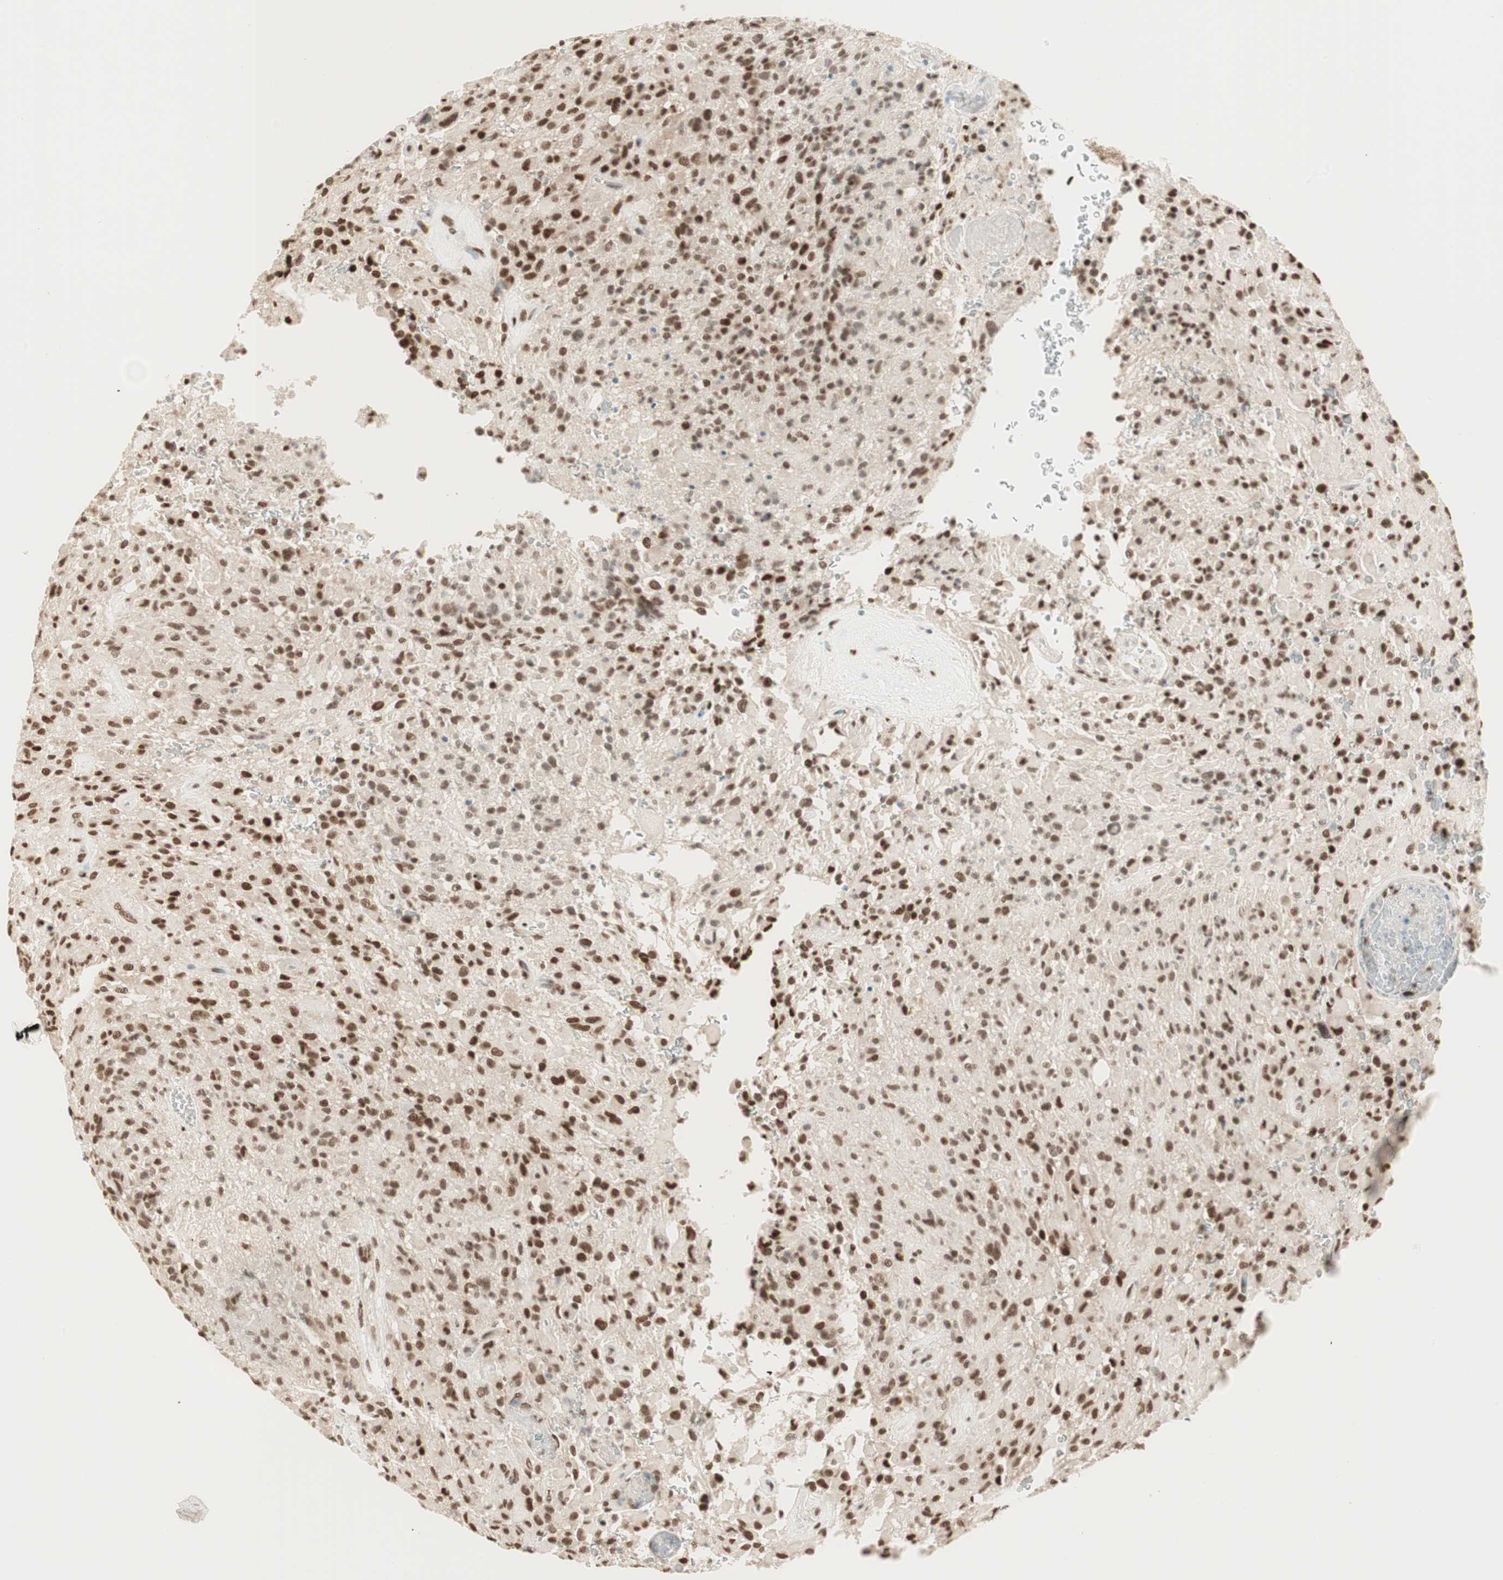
{"staining": {"intensity": "moderate", "quantity": ">75%", "location": "nuclear"}, "tissue": "glioma", "cell_type": "Tumor cells", "image_type": "cancer", "snomed": [{"axis": "morphology", "description": "Glioma, malignant, High grade"}, {"axis": "topography", "description": "Brain"}], "caption": "The micrograph shows immunohistochemical staining of glioma. There is moderate nuclear positivity is present in approximately >75% of tumor cells.", "gene": "SMARCE1", "patient": {"sex": "male", "age": 71}}